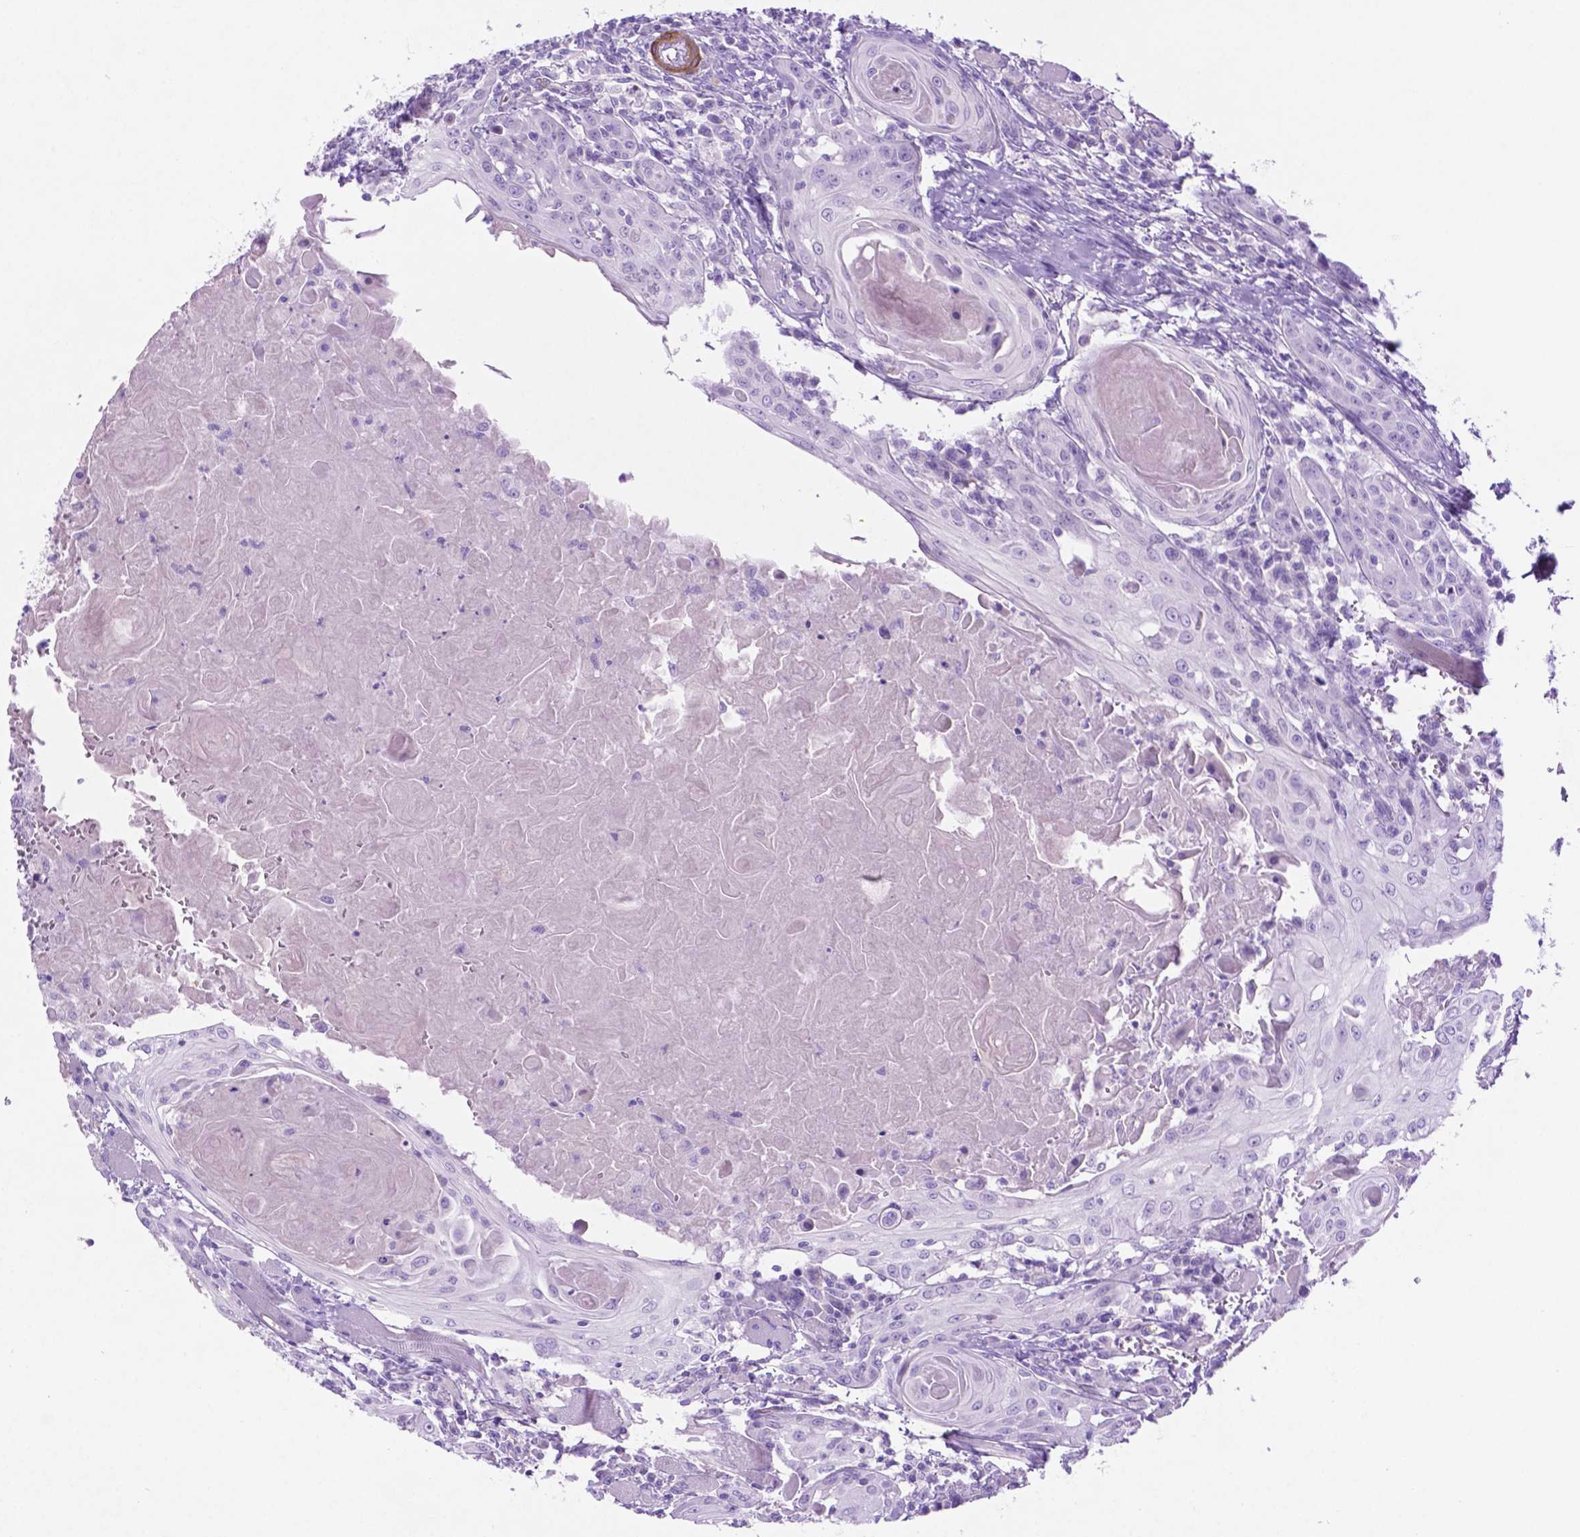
{"staining": {"intensity": "negative", "quantity": "none", "location": "none"}, "tissue": "head and neck cancer", "cell_type": "Tumor cells", "image_type": "cancer", "snomed": [{"axis": "morphology", "description": "Squamous cell carcinoma, NOS"}, {"axis": "topography", "description": "Head-Neck"}], "caption": "An immunohistochemistry image of head and neck cancer is shown. There is no staining in tumor cells of head and neck cancer. Nuclei are stained in blue.", "gene": "ASPG", "patient": {"sex": "female", "age": 80}}